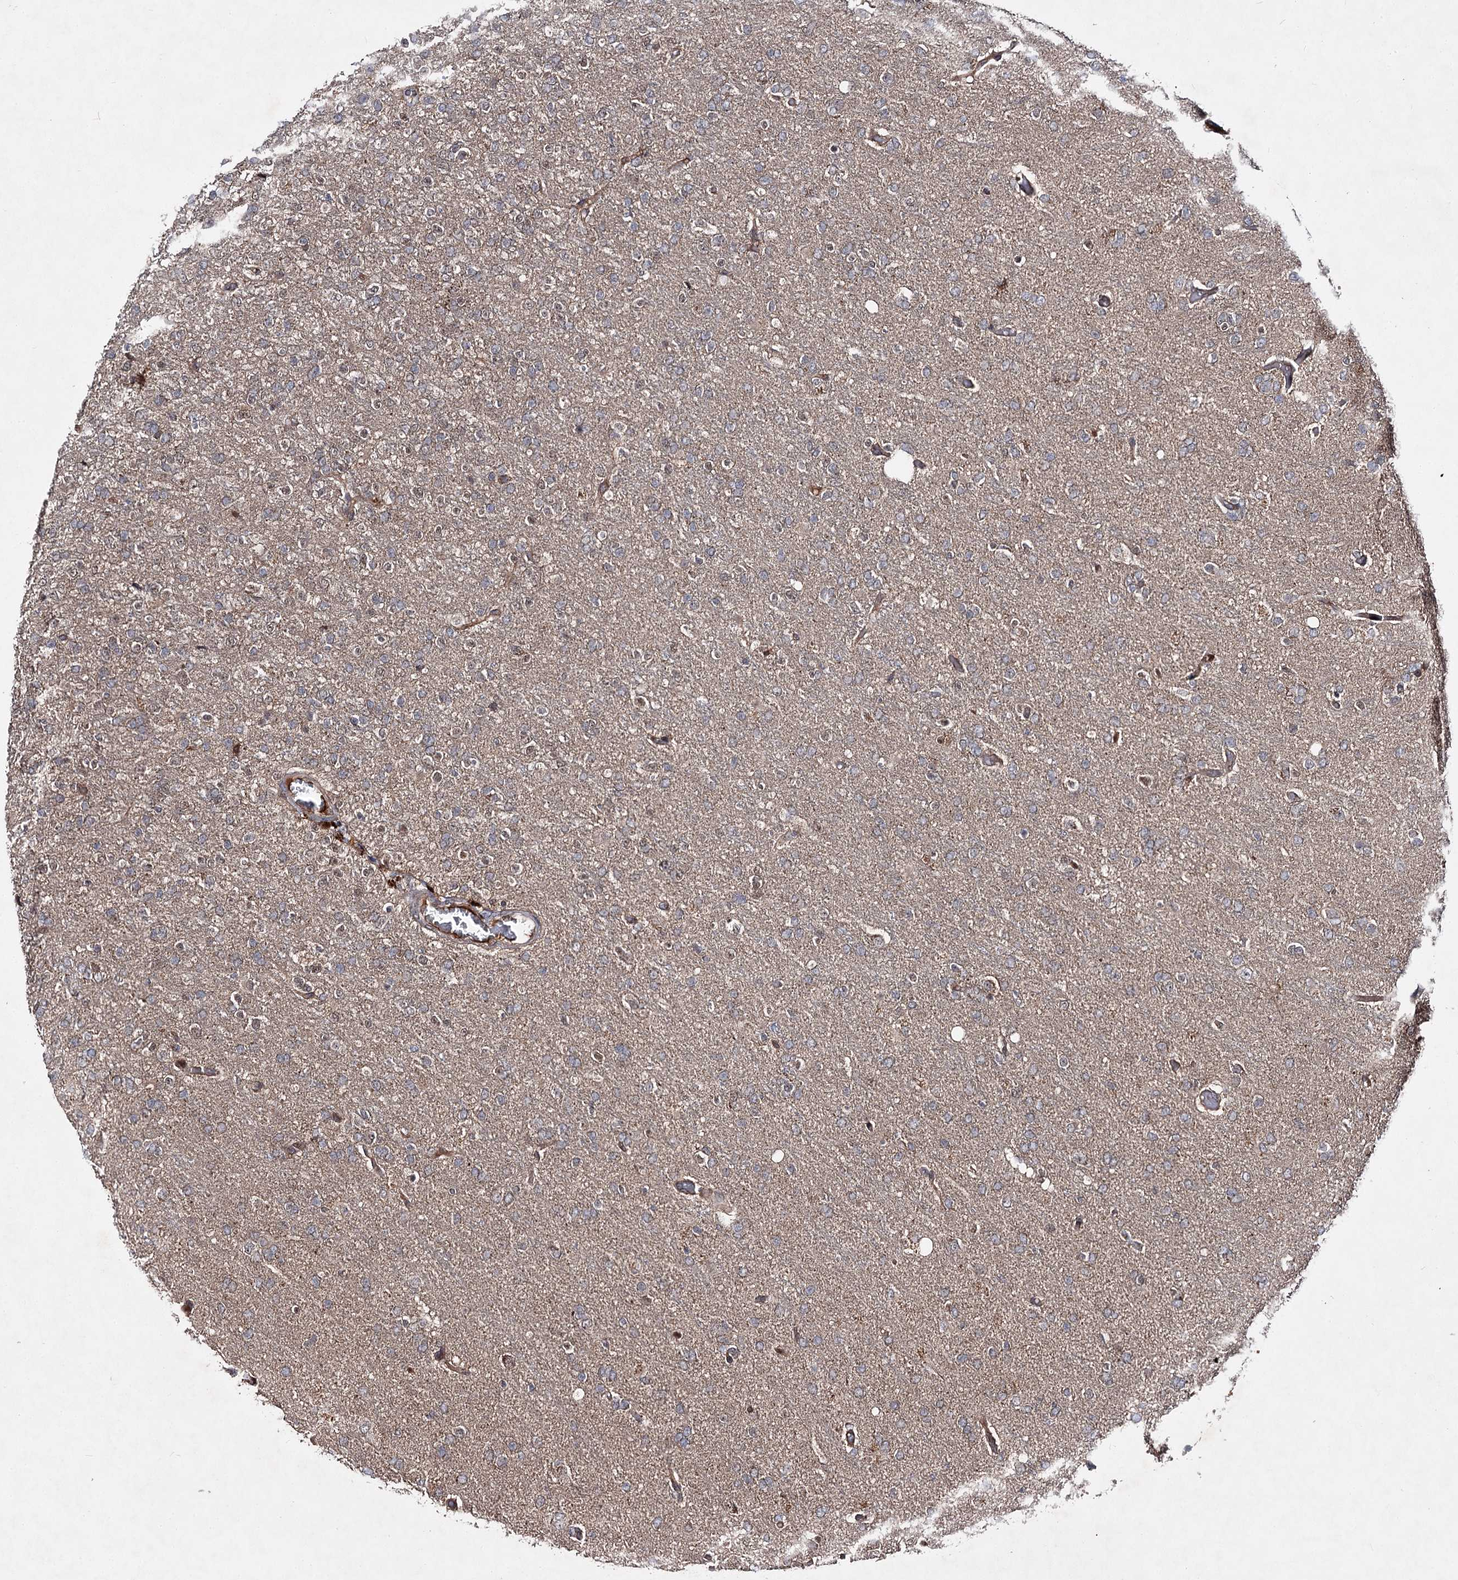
{"staining": {"intensity": "weak", "quantity": "<25%", "location": "cytoplasmic/membranous"}, "tissue": "glioma", "cell_type": "Tumor cells", "image_type": "cancer", "snomed": [{"axis": "morphology", "description": "Glioma, malignant, High grade"}, {"axis": "topography", "description": "Brain"}], "caption": "Immunohistochemical staining of human malignant high-grade glioma shows no significant staining in tumor cells.", "gene": "MSANTD2", "patient": {"sex": "female", "age": 74}}